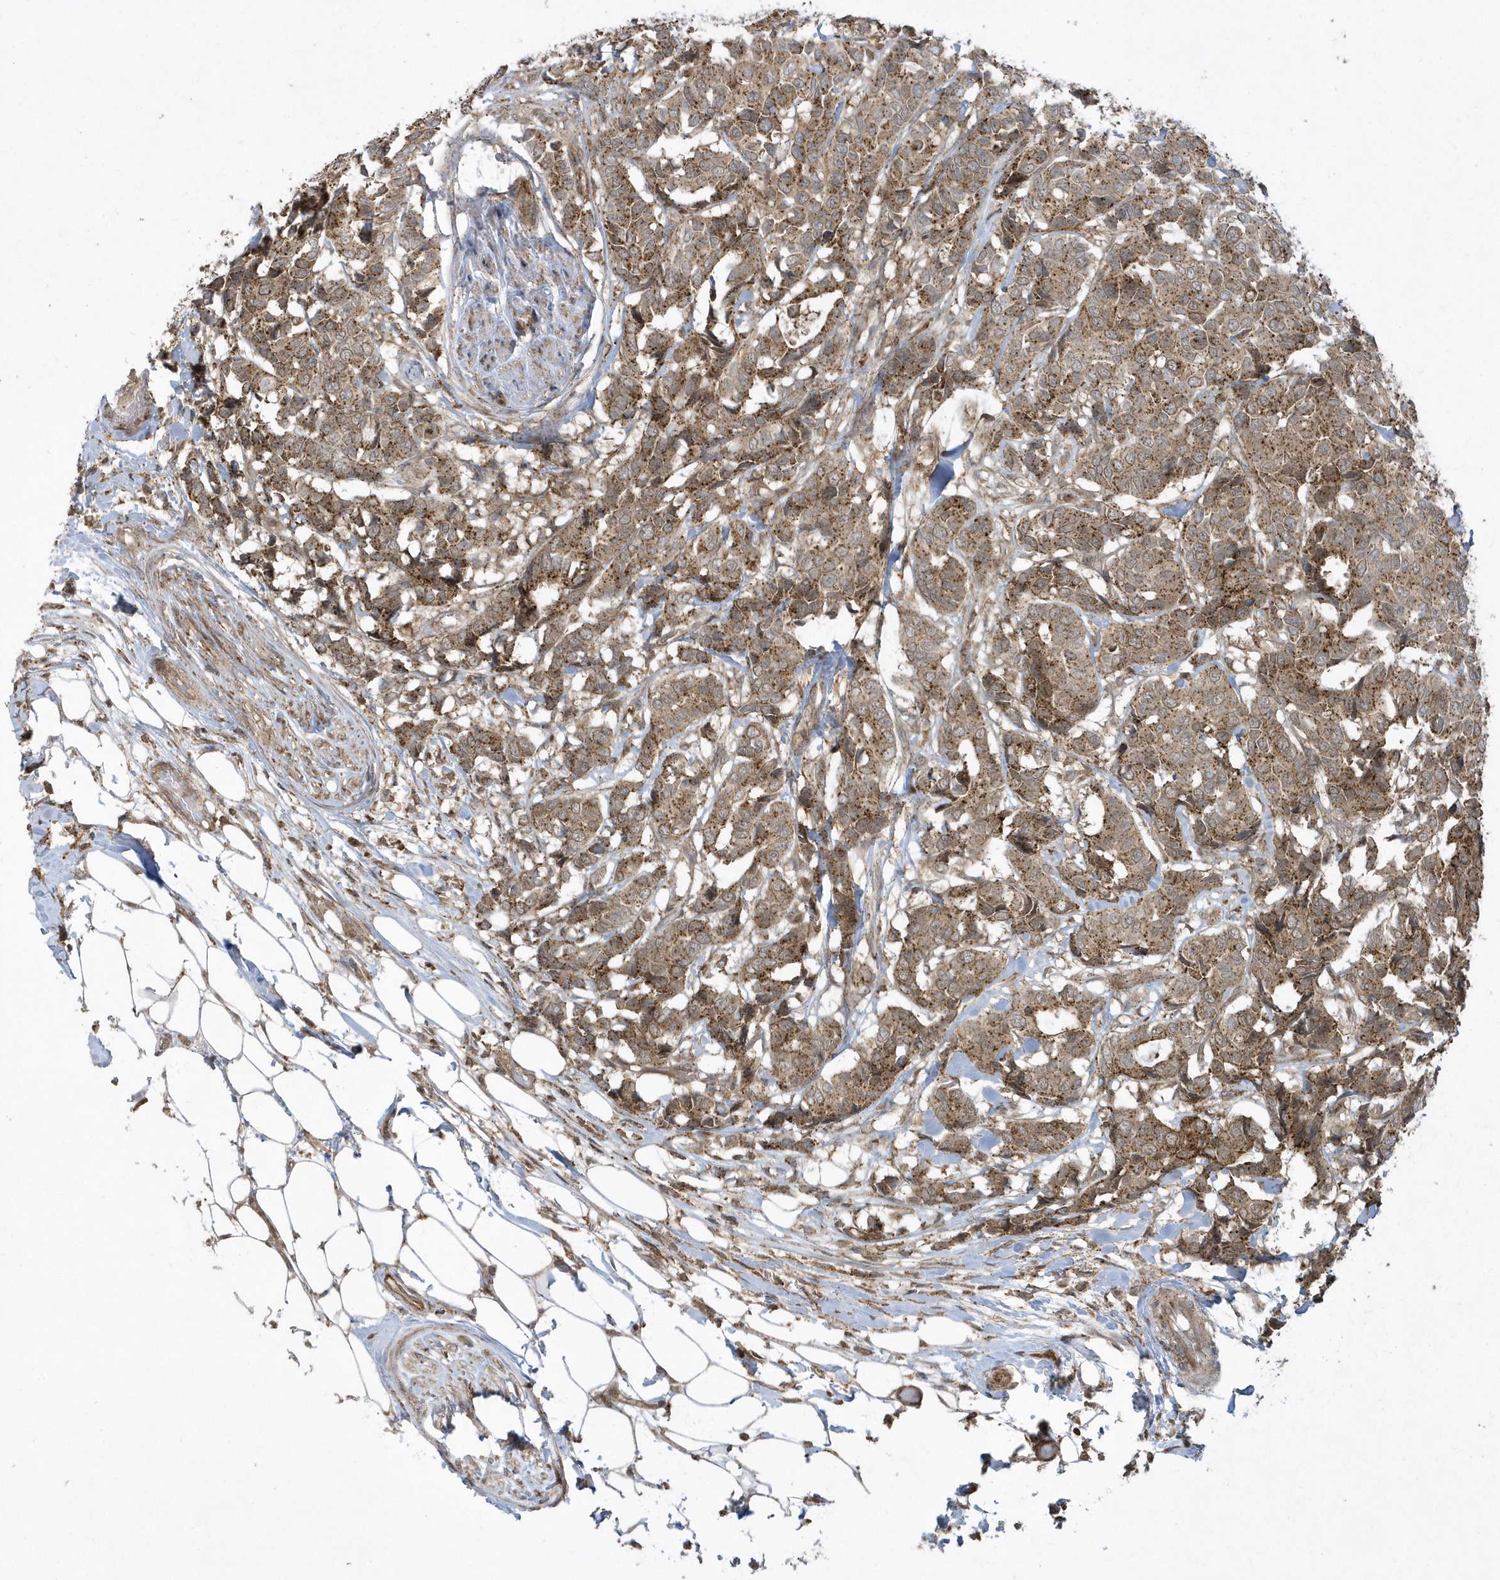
{"staining": {"intensity": "moderate", "quantity": ">75%", "location": "cytoplasmic/membranous"}, "tissue": "breast cancer", "cell_type": "Tumor cells", "image_type": "cancer", "snomed": [{"axis": "morphology", "description": "Duct carcinoma"}, {"axis": "topography", "description": "Breast"}], "caption": "An IHC image of neoplastic tissue is shown. Protein staining in brown labels moderate cytoplasmic/membranous positivity in breast cancer within tumor cells.", "gene": "STAMBP", "patient": {"sex": "female", "age": 87}}